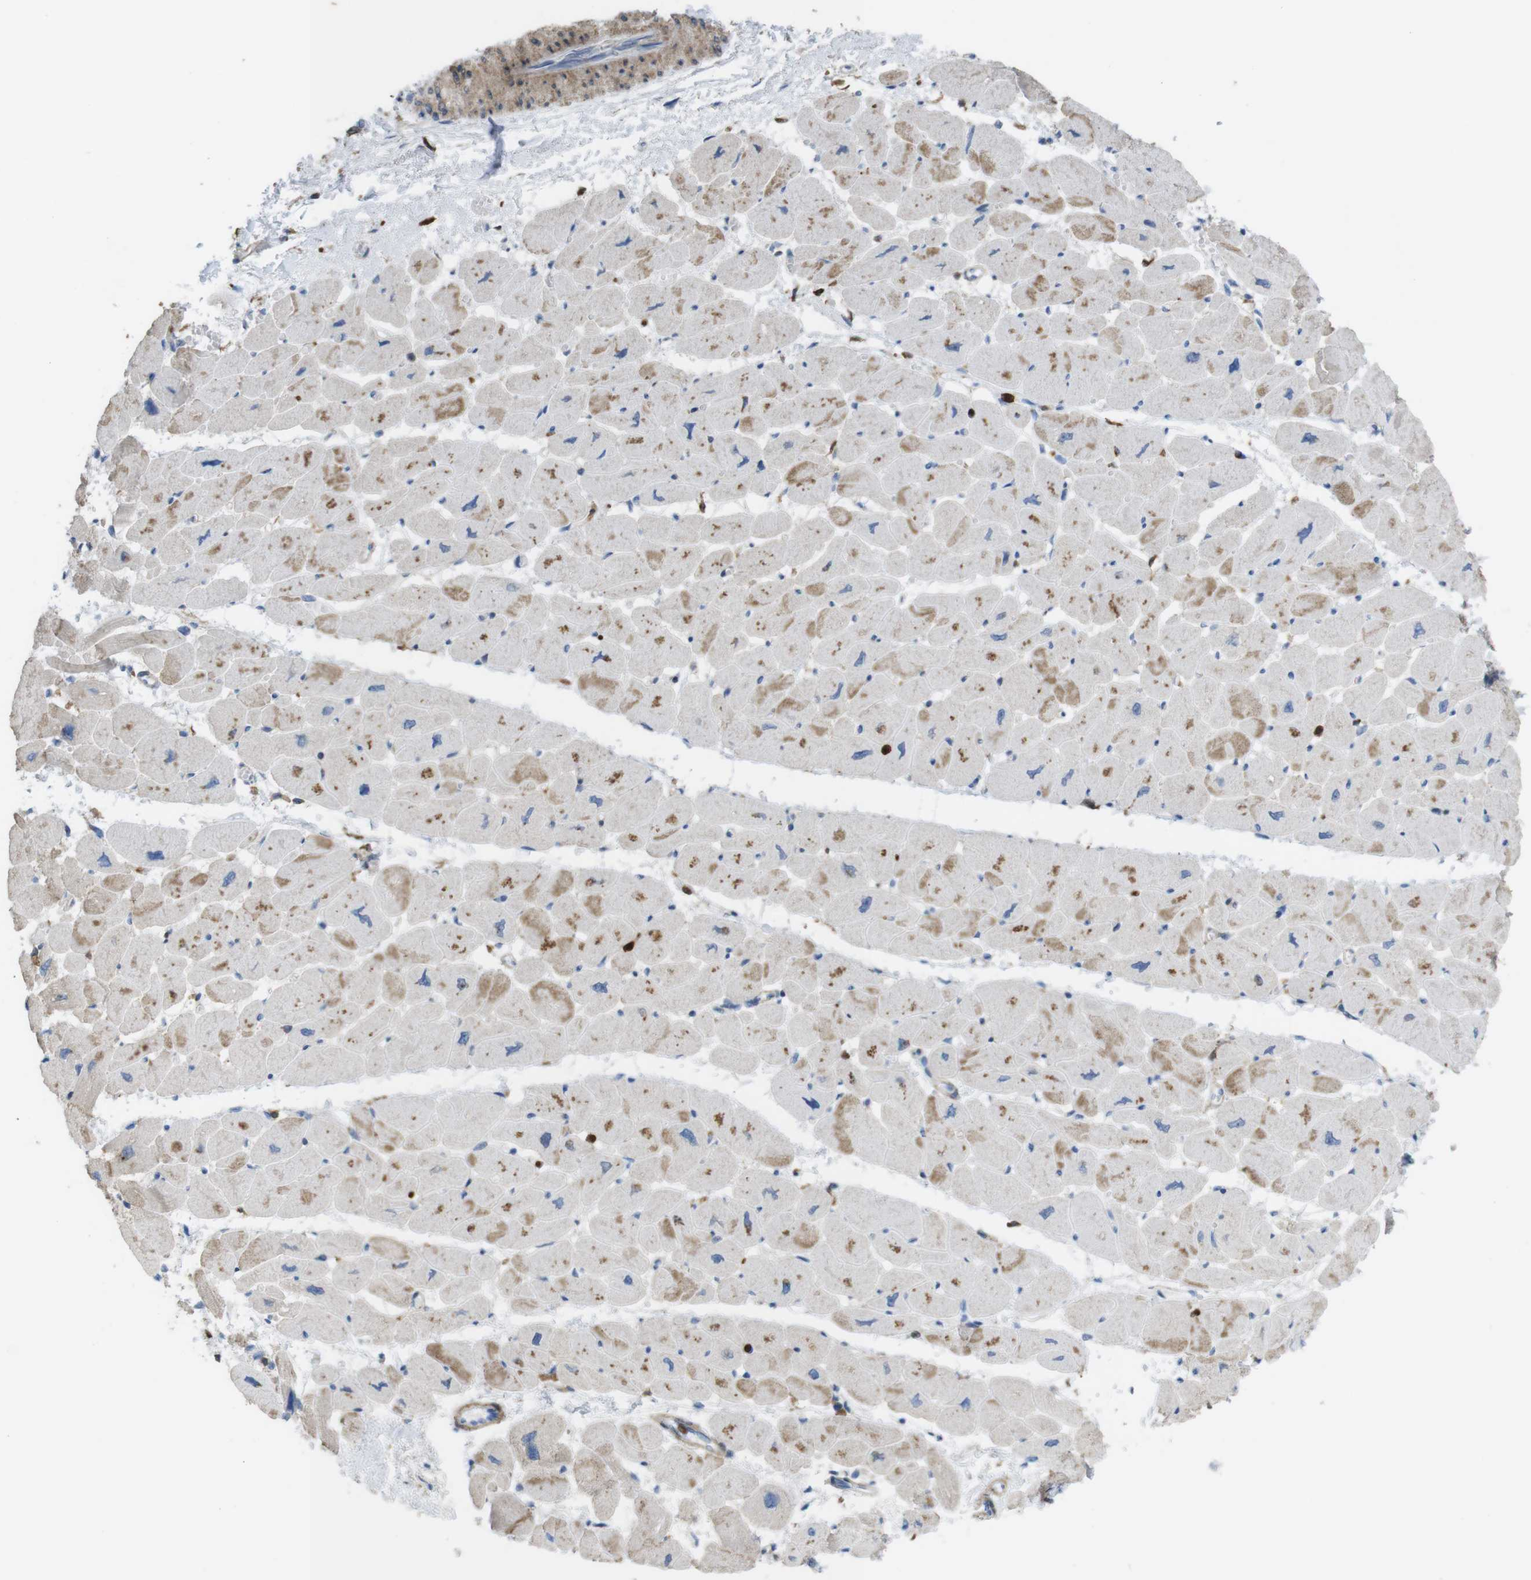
{"staining": {"intensity": "moderate", "quantity": "25%-75%", "location": "cytoplasmic/membranous"}, "tissue": "heart muscle", "cell_type": "Cardiomyocytes", "image_type": "normal", "snomed": [{"axis": "morphology", "description": "Normal tissue, NOS"}, {"axis": "topography", "description": "Heart"}], "caption": "This micrograph exhibits IHC staining of normal heart muscle, with medium moderate cytoplasmic/membranous expression in approximately 25%-75% of cardiomyocytes.", "gene": "PRKCD", "patient": {"sex": "female", "age": 54}}